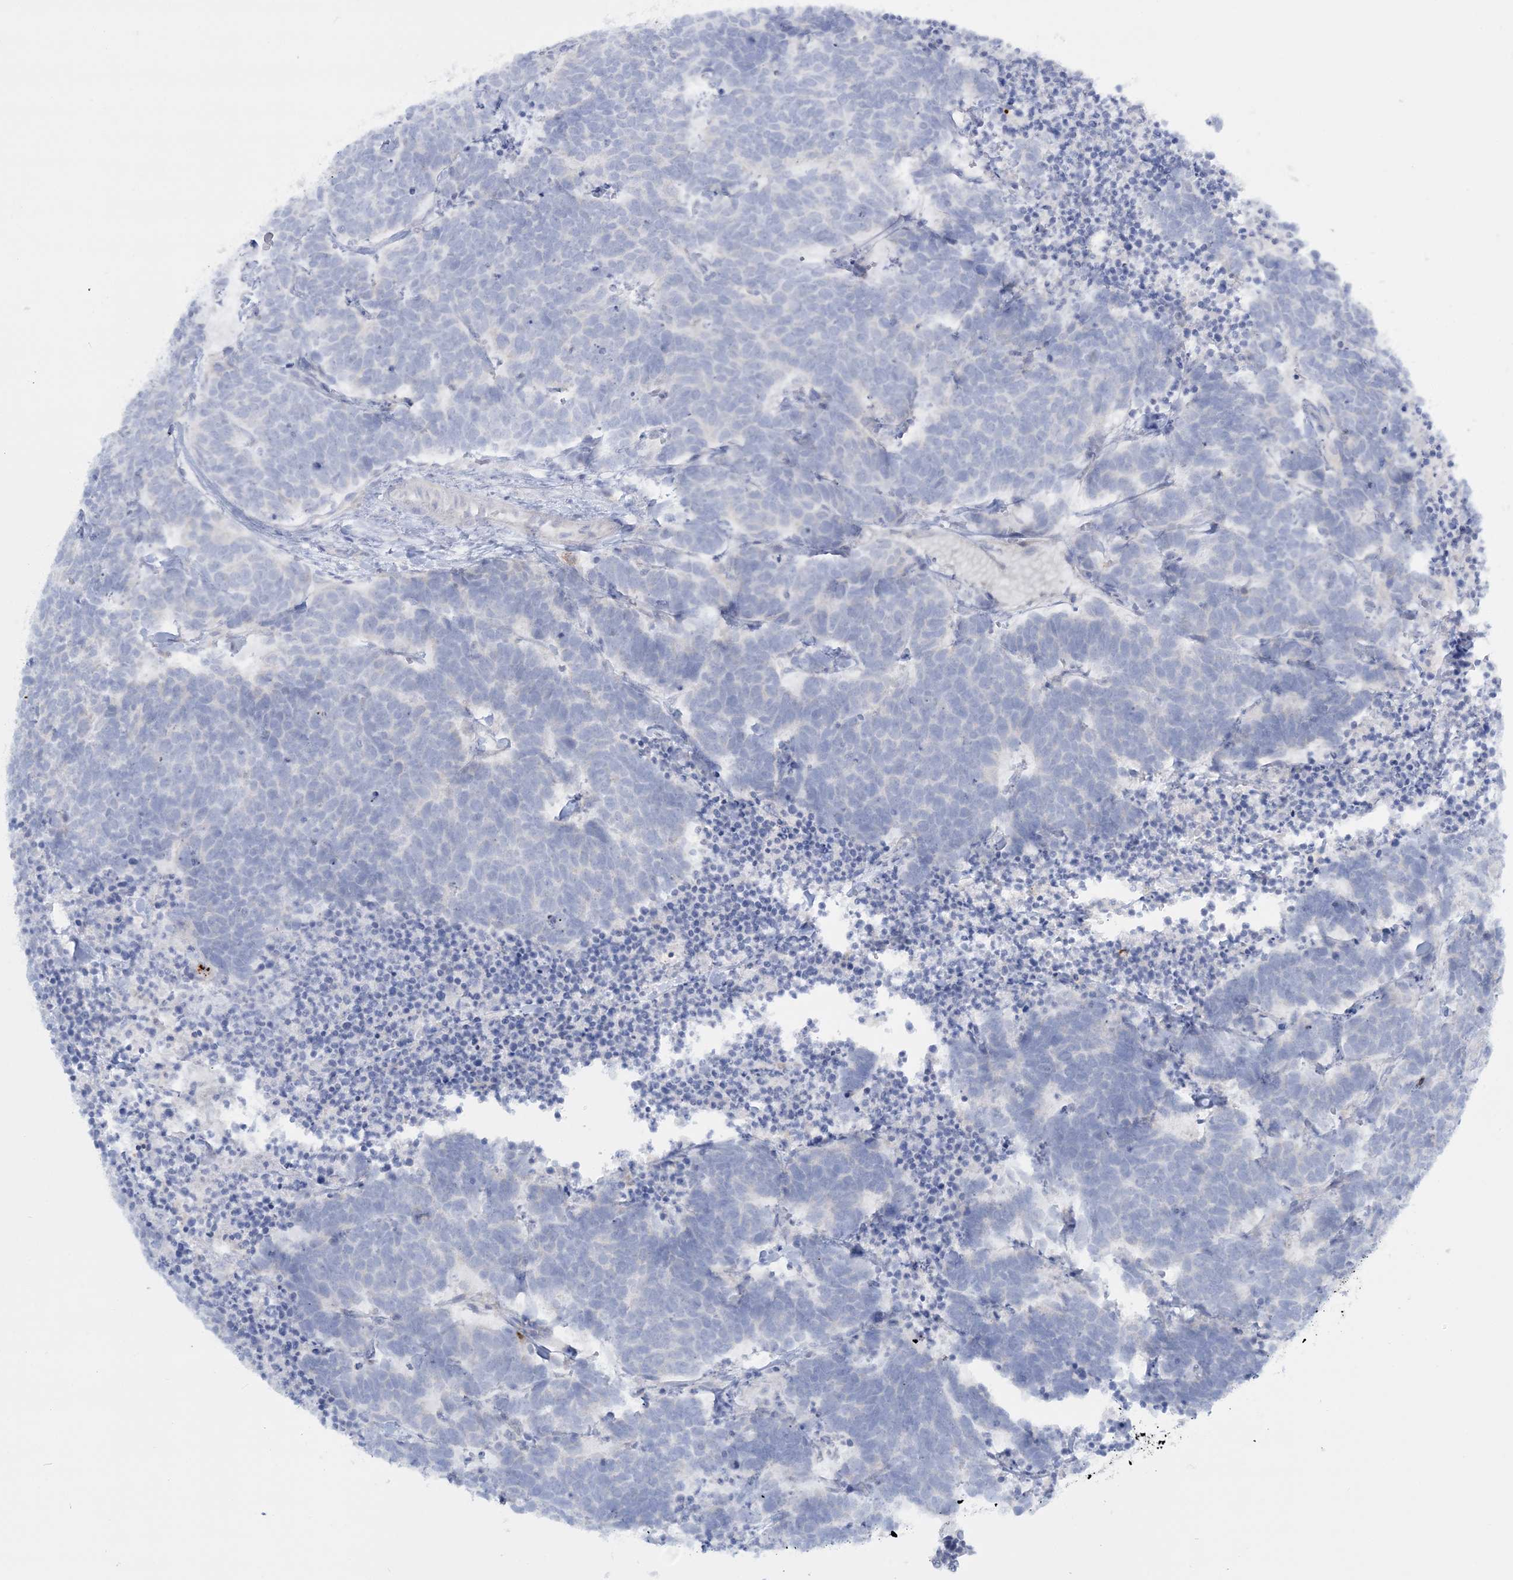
{"staining": {"intensity": "negative", "quantity": "none", "location": "none"}, "tissue": "carcinoid", "cell_type": "Tumor cells", "image_type": "cancer", "snomed": [{"axis": "morphology", "description": "Carcinoma, NOS"}, {"axis": "morphology", "description": "Carcinoid, malignant, NOS"}, {"axis": "topography", "description": "Urinary bladder"}], "caption": "High magnification brightfield microscopy of carcinoid stained with DAB (3,3'-diaminobenzidine) (brown) and counterstained with hematoxylin (blue): tumor cells show no significant positivity.", "gene": "WDSUB1", "patient": {"sex": "male", "age": 57}}